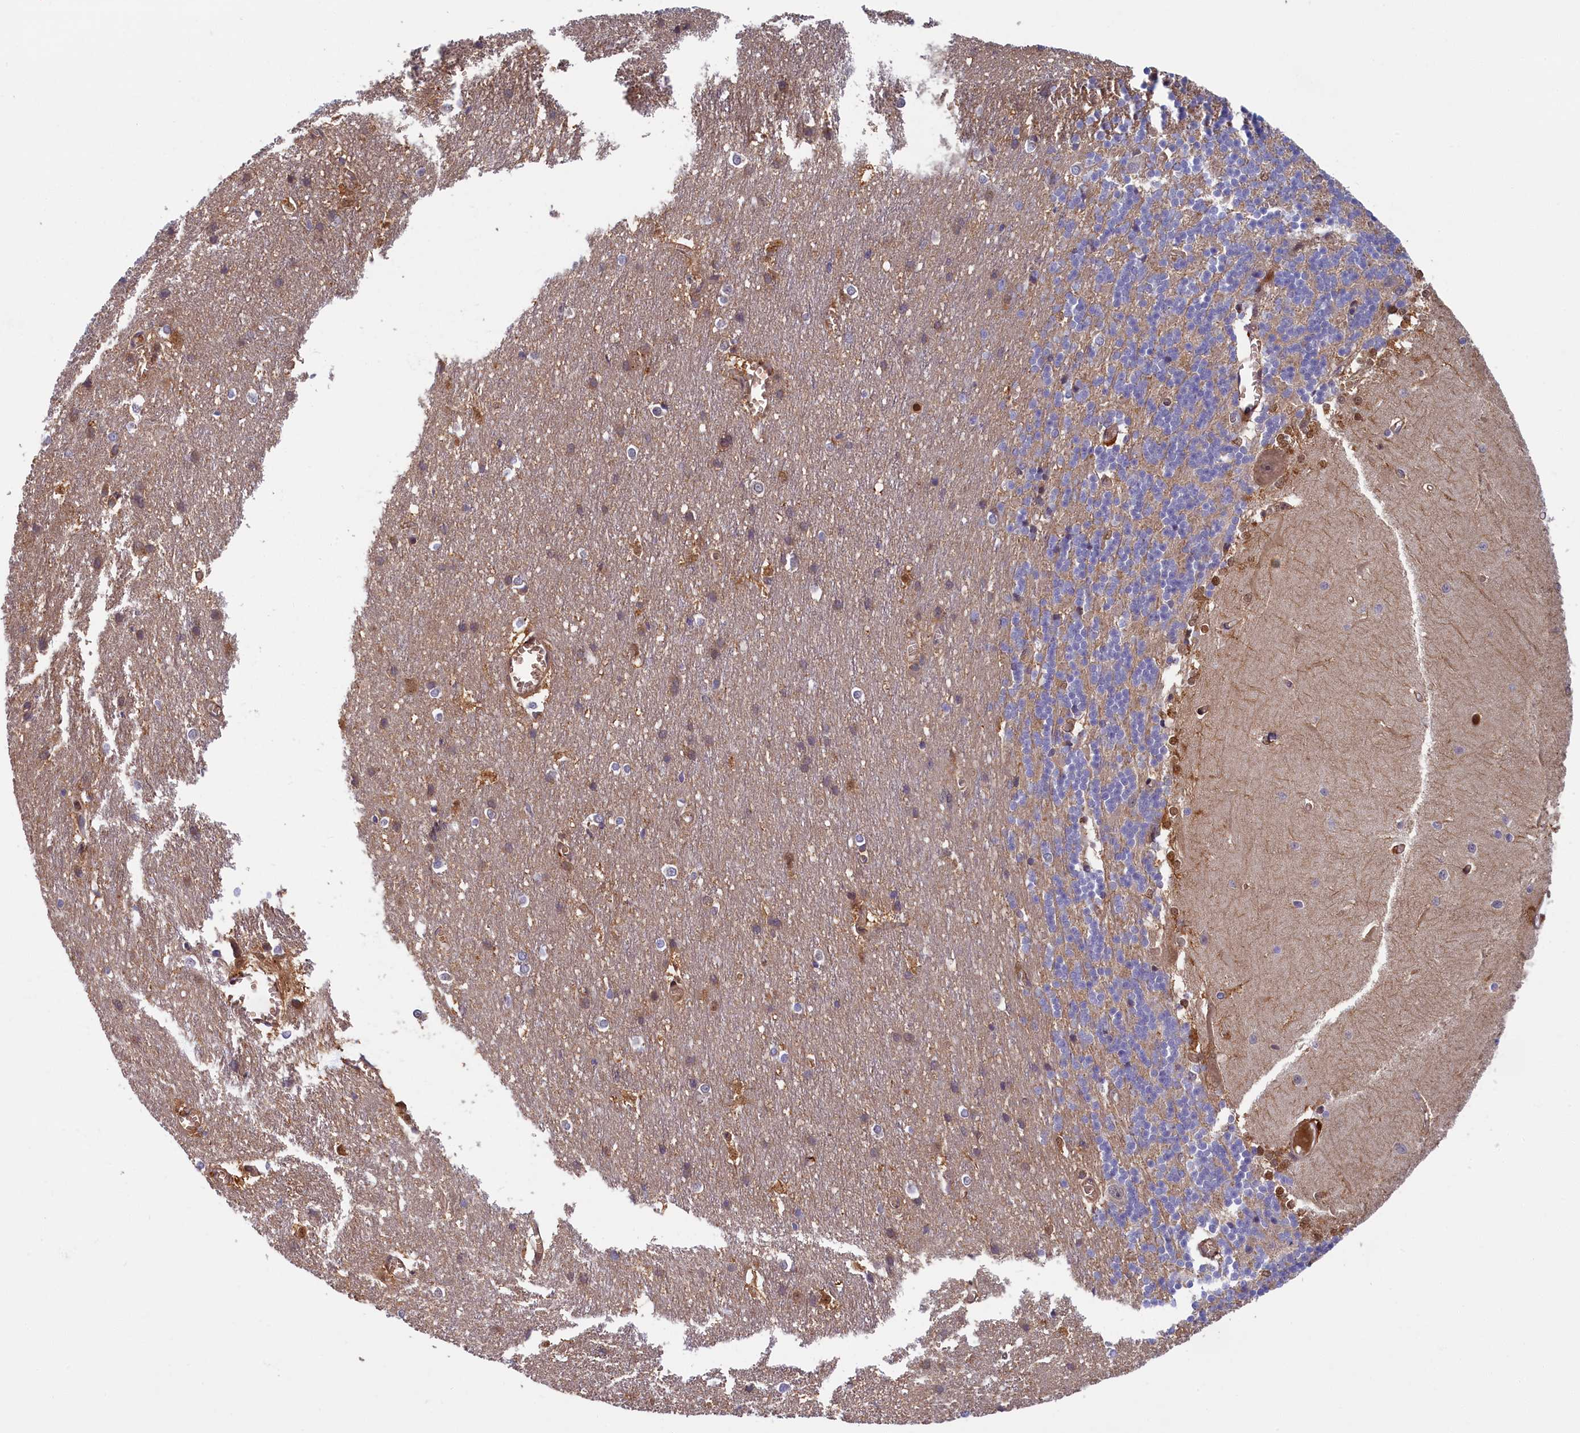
{"staining": {"intensity": "negative", "quantity": "none", "location": "none"}, "tissue": "cerebellum", "cell_type": "Cells in granular layer", "image_type": "normal", "snomed": [{"axis": "morphology", "description": "Normal tissue, NOS"}, {"axis": "topography", "description": "Cerebellum"}], "caption": "DAB immunohistochemical staining of normal cerebellum exhibits no significant positivity in cells in granular layer.", "gene": "BLVRB", "patient": {"sex": "male", "age": 37}}